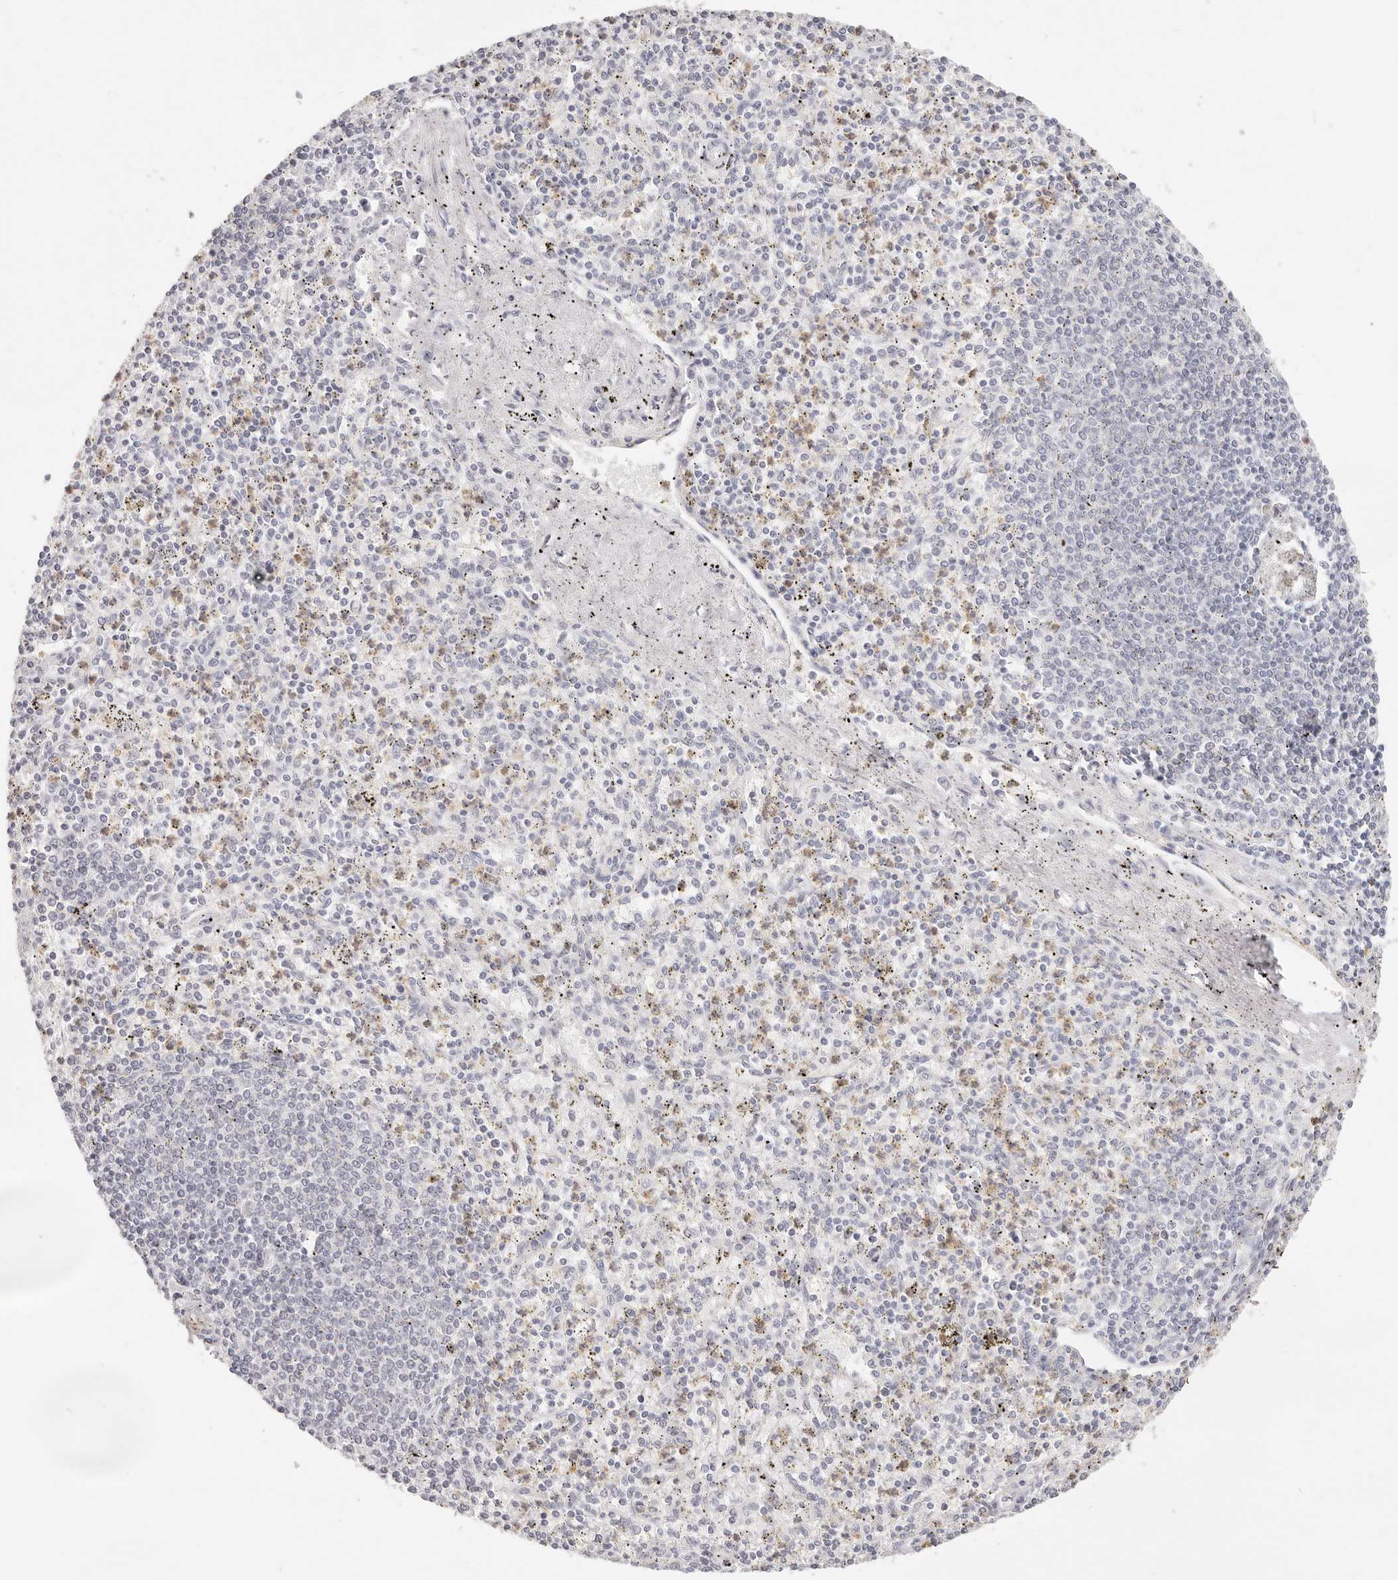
{"staining": {"intensity": "negative", "quantity": "none", "location": "none"}, "tissue": "spleen", "cell_type": "Cells in red pulp", "image_type": "normal", "snomed": [{"axis": "morphology", "description": "Normal tissue, NOS"}, {"axis": "topography", "description": "Spleen"}], "caption": "An immunohistochemistry micrograph of normal spleen is shown. There is no staining in cells in red pulp of spleen. (Brightfield microscopy of DAB (3,3'-diaminobenzidine) immunohistochemistry at high magnification).", "gene": "ASCL1", "patient": {"sex": "male", "age": 72}}